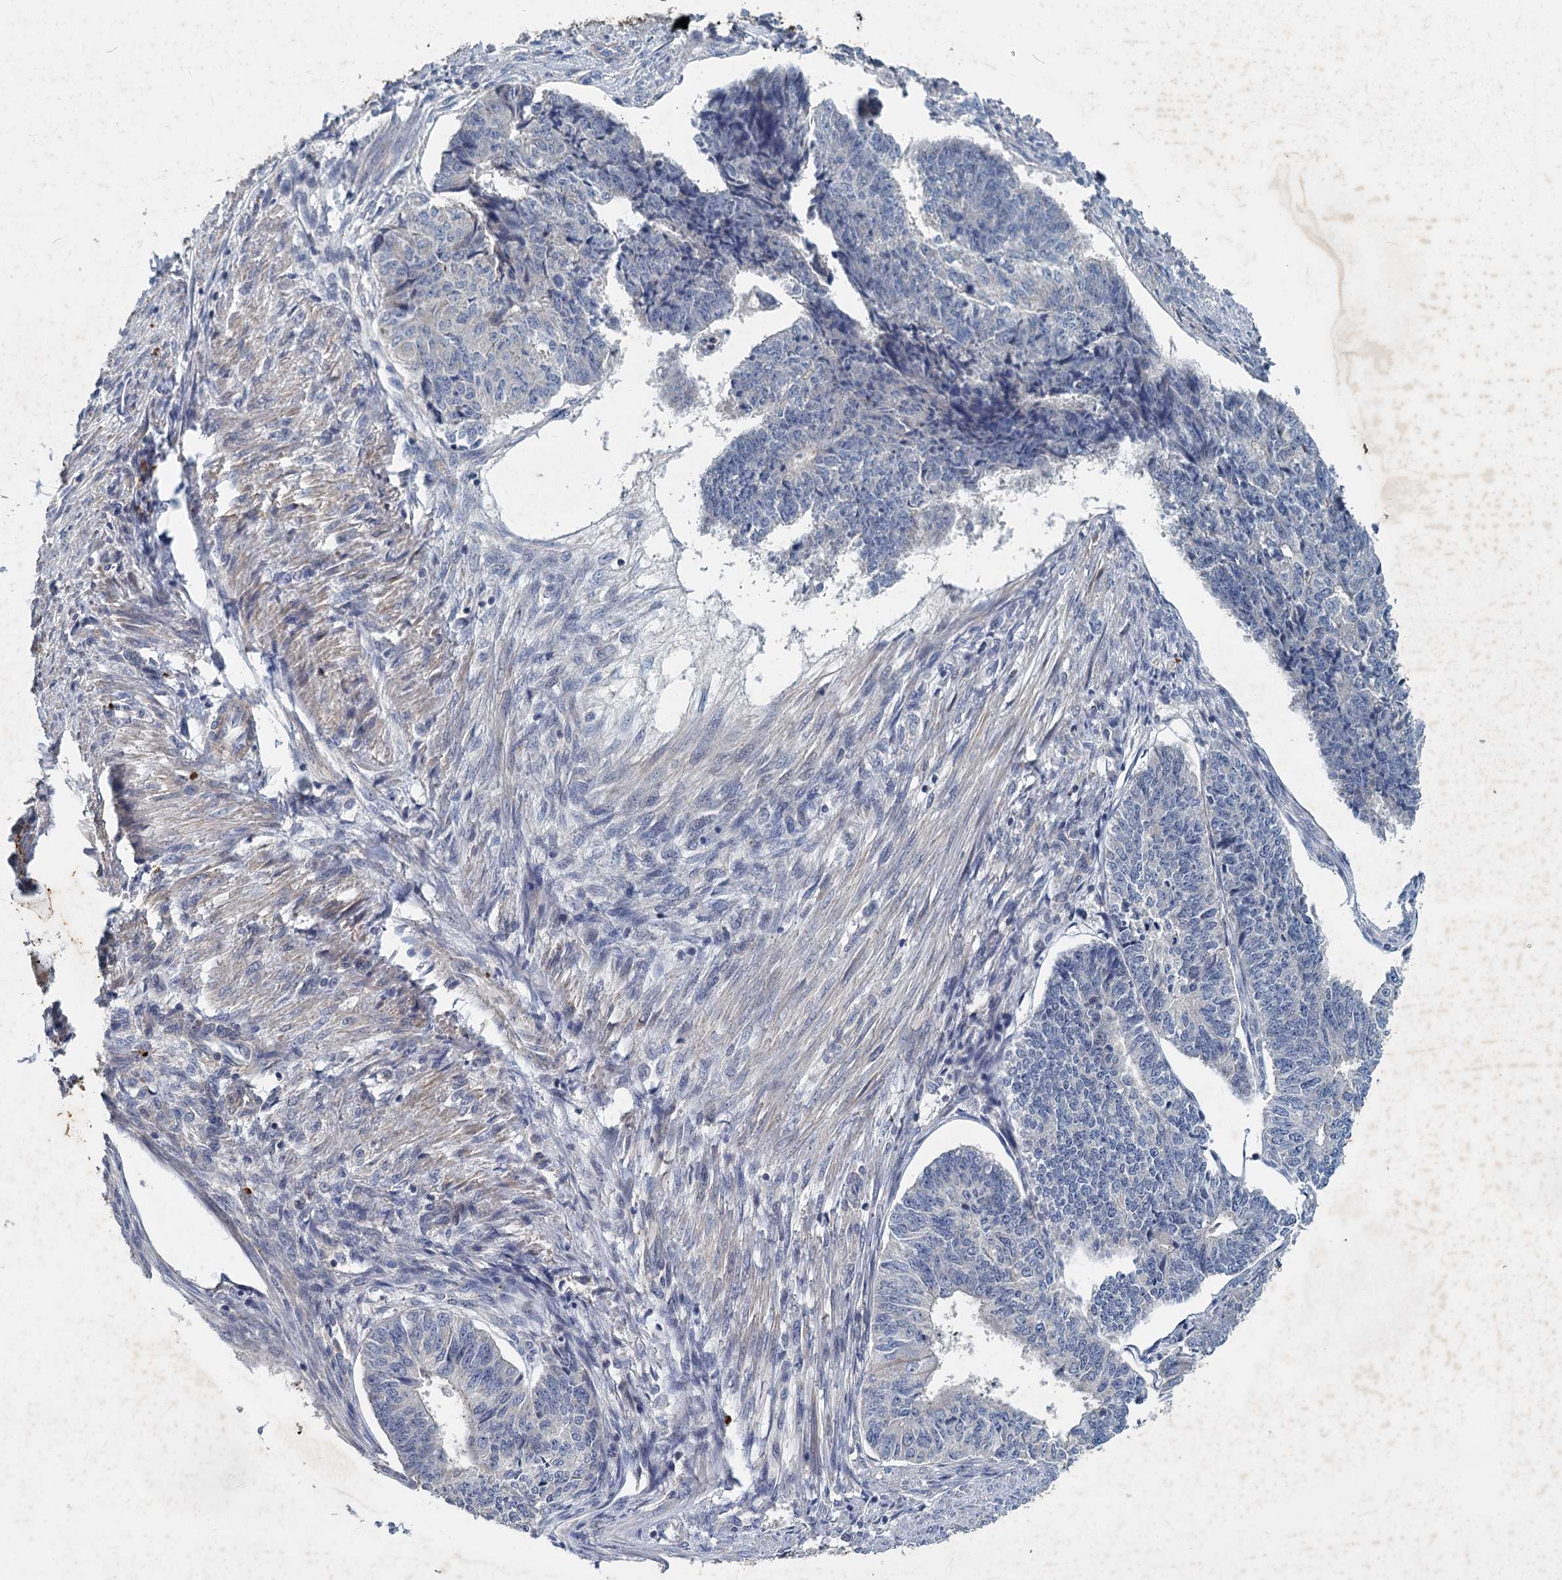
{"staining": {"intensity": "negative", "quantity": "none", "location": "none"}, "tissue": "endometrial cancer", "cell_type": "Tumor cells", "image_type": "cancer", "snomed": [{"axis": "morphology", "description": "Adenocarcinoma, NOS"}, {"axis": "topography", "description": "Endometrium"}], "caption": "Immunohistochemical staining of human endometrial cancer (adenocarcinoma) demonstrates no significant expression in tumor cells.", "gene": "SLC2A7", "patient": {"sex": "female", "age": 32}}